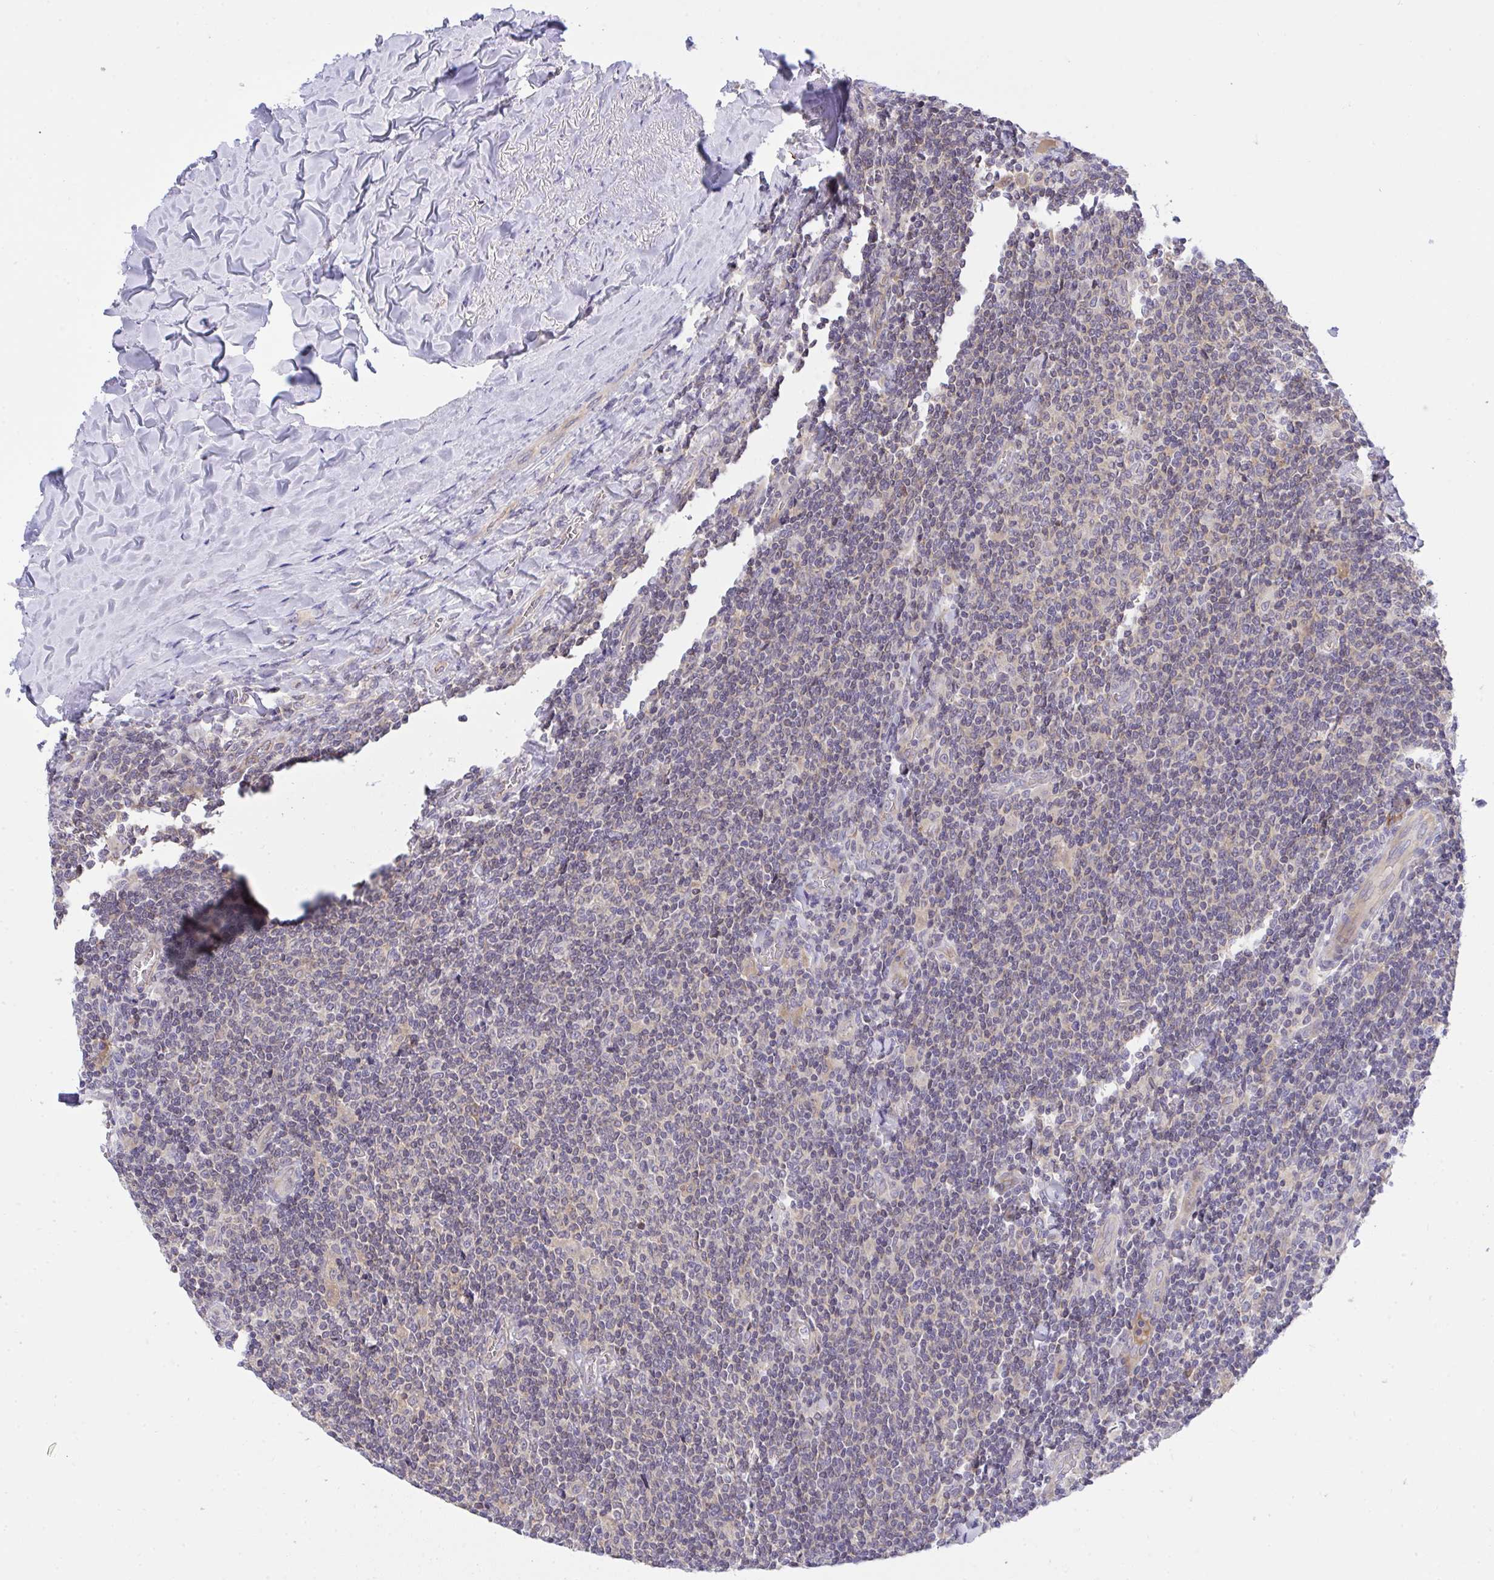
{"staining": {"intensity": "negative", "quantity": "none", "location": "none"}, "tissue": "lymphoma", "cell_type": "Tumor cells", "image_type": "cancer", "snomed": [{"axis": "morphology", "description": "Malignant lymphoma, non-Hodgkin's type, Low grade"}, {"axis": "topography", "description": "Lymph node"}], "caption": "DAB (3,3'-diaminobenzidine) immunohistochemical staining of human lymphoma reveals no significant staining in tumor cells.", "gene": "C19orf54", "patient": {"sex": "male", "age": 52}}